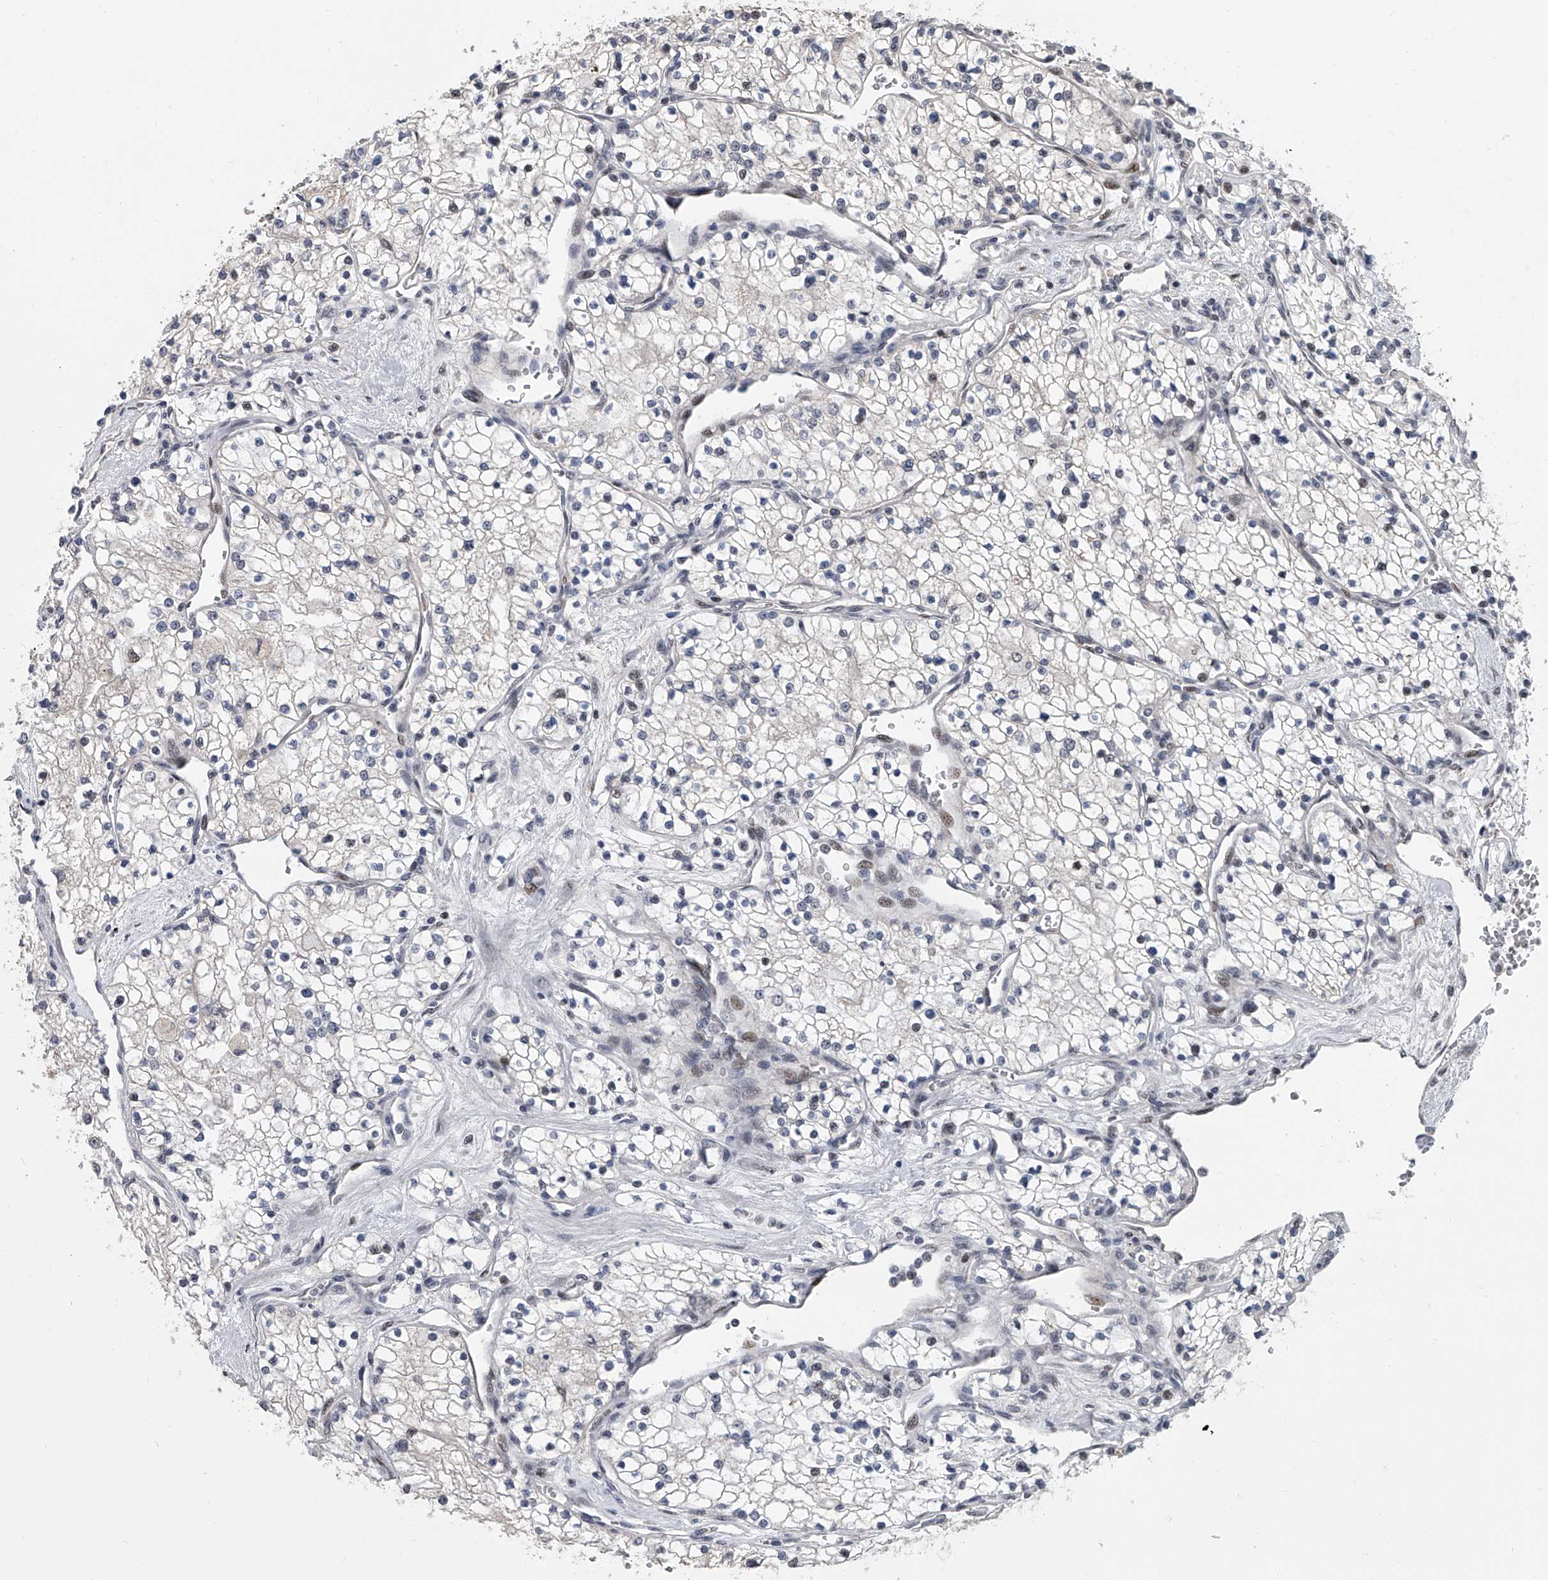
{"staining": {"intensity": "negative", "quantity": "none", "location": "none"}, "tissue": "renal cancer", "cell_type": "Tumor cells", "image_type": "cancer", "snomed": [{"axis": "morphology", "description": "Normal tissue, NOS"}, {"axis": "morphology", "description": "Adenocarcinoma, NOS"}, {"axis": "topography", "description": "Kidney"}], "caption": "Immunohistochemistry (IHC) photomicrograph of renal cancer (adenocarcinoma) stained for a protein (brown), which demonstrates no positivity in tumor cells.", "gene": "ZNF426", "patient": {"sex": "male", "age": 68}}